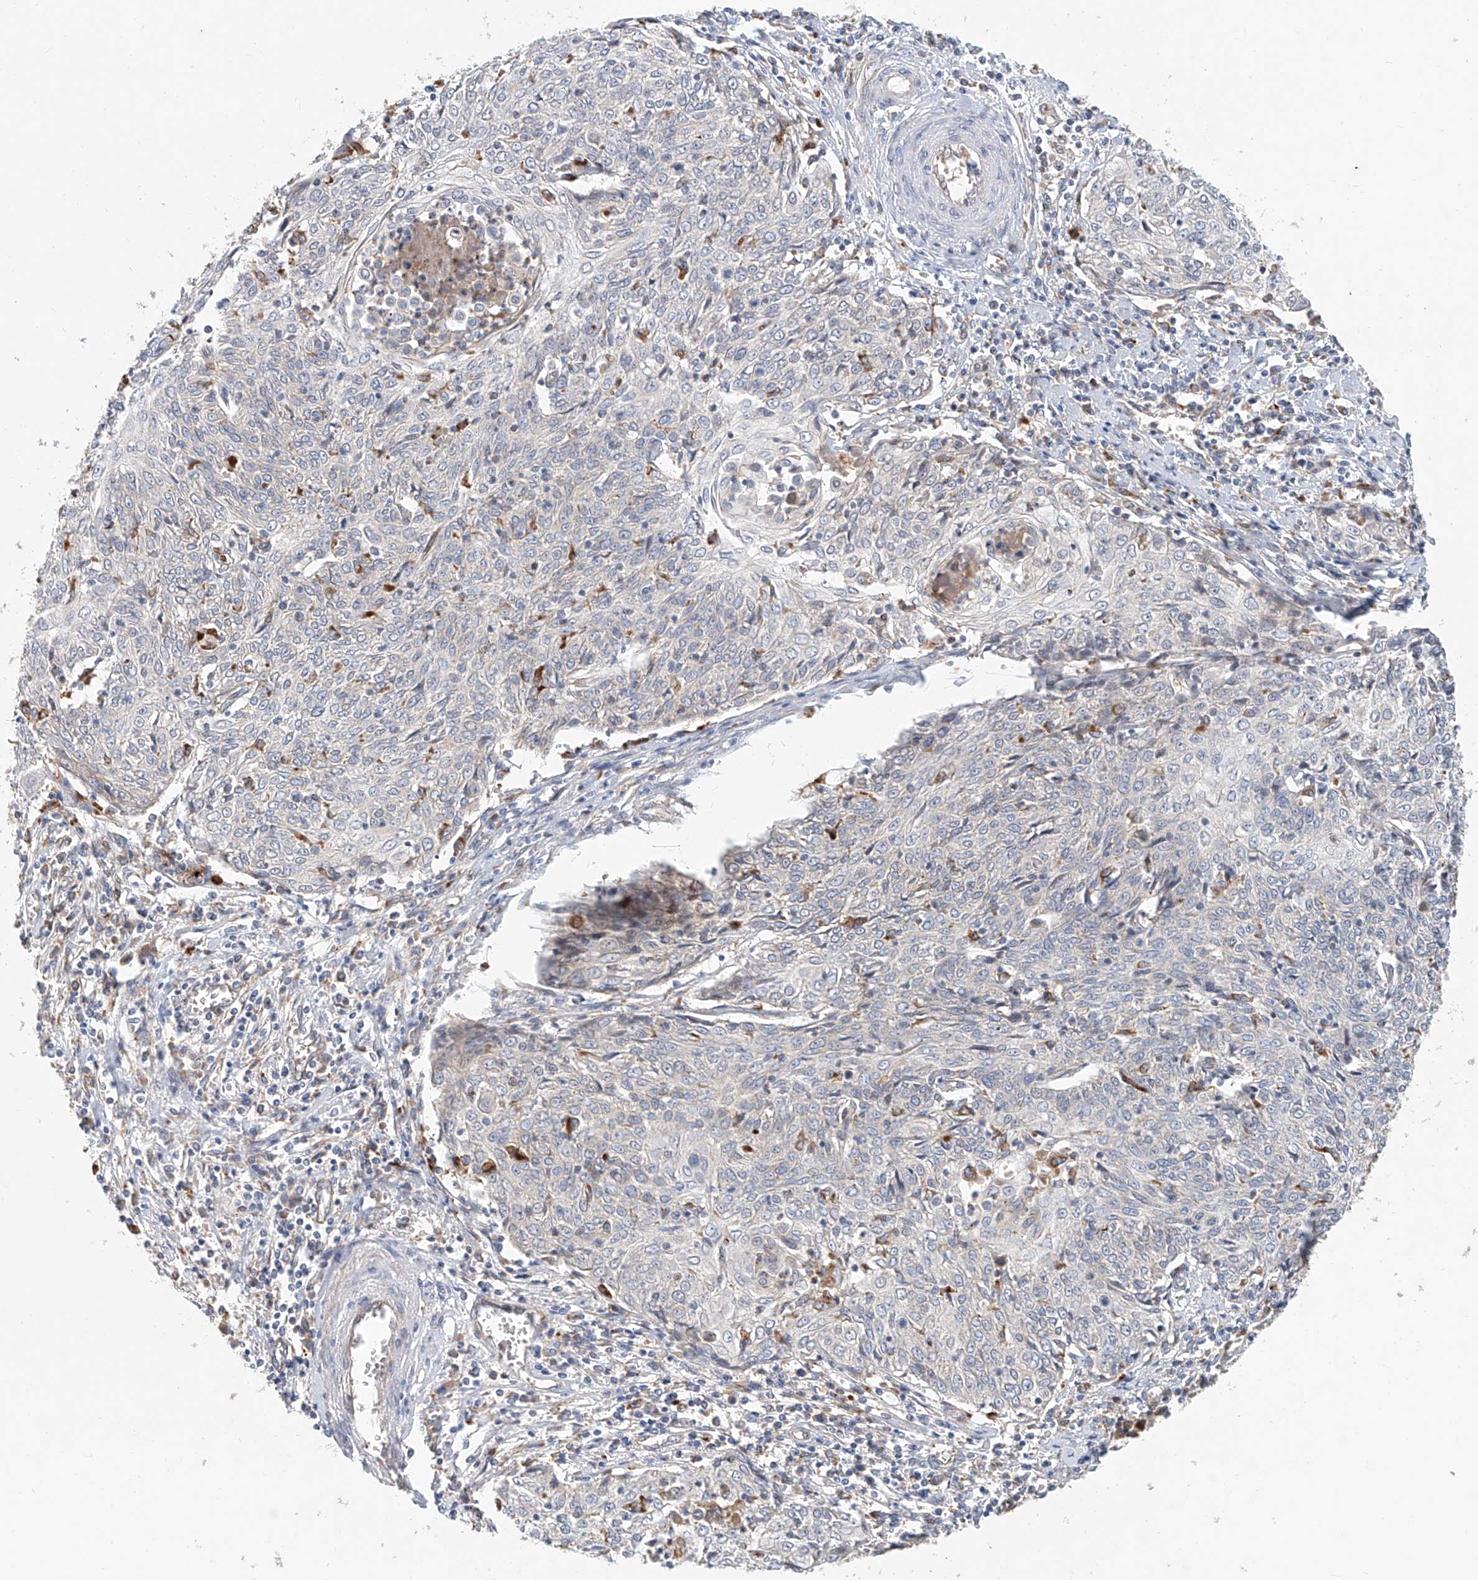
{"staining": {"intensity": "negative", "quantity": "none", "location": "none"}, "tissue": "cervical cancer", "cell_type": "Tumor cells", "image_type": "cancer", "snomed": [{"axis": "morphology", "description": "Squamous cell carcinoma, NOS"}, {"axis": "topography", "description": "Cervix"}], "caption": "An IHC image of squamous cell carcinoma (cervical) is shown. There is no staining in tumor cells of squamous cell carcinoma (cervical).", "gene": "HGSNAT", "patient": {"sex": "female", "age": 48}}